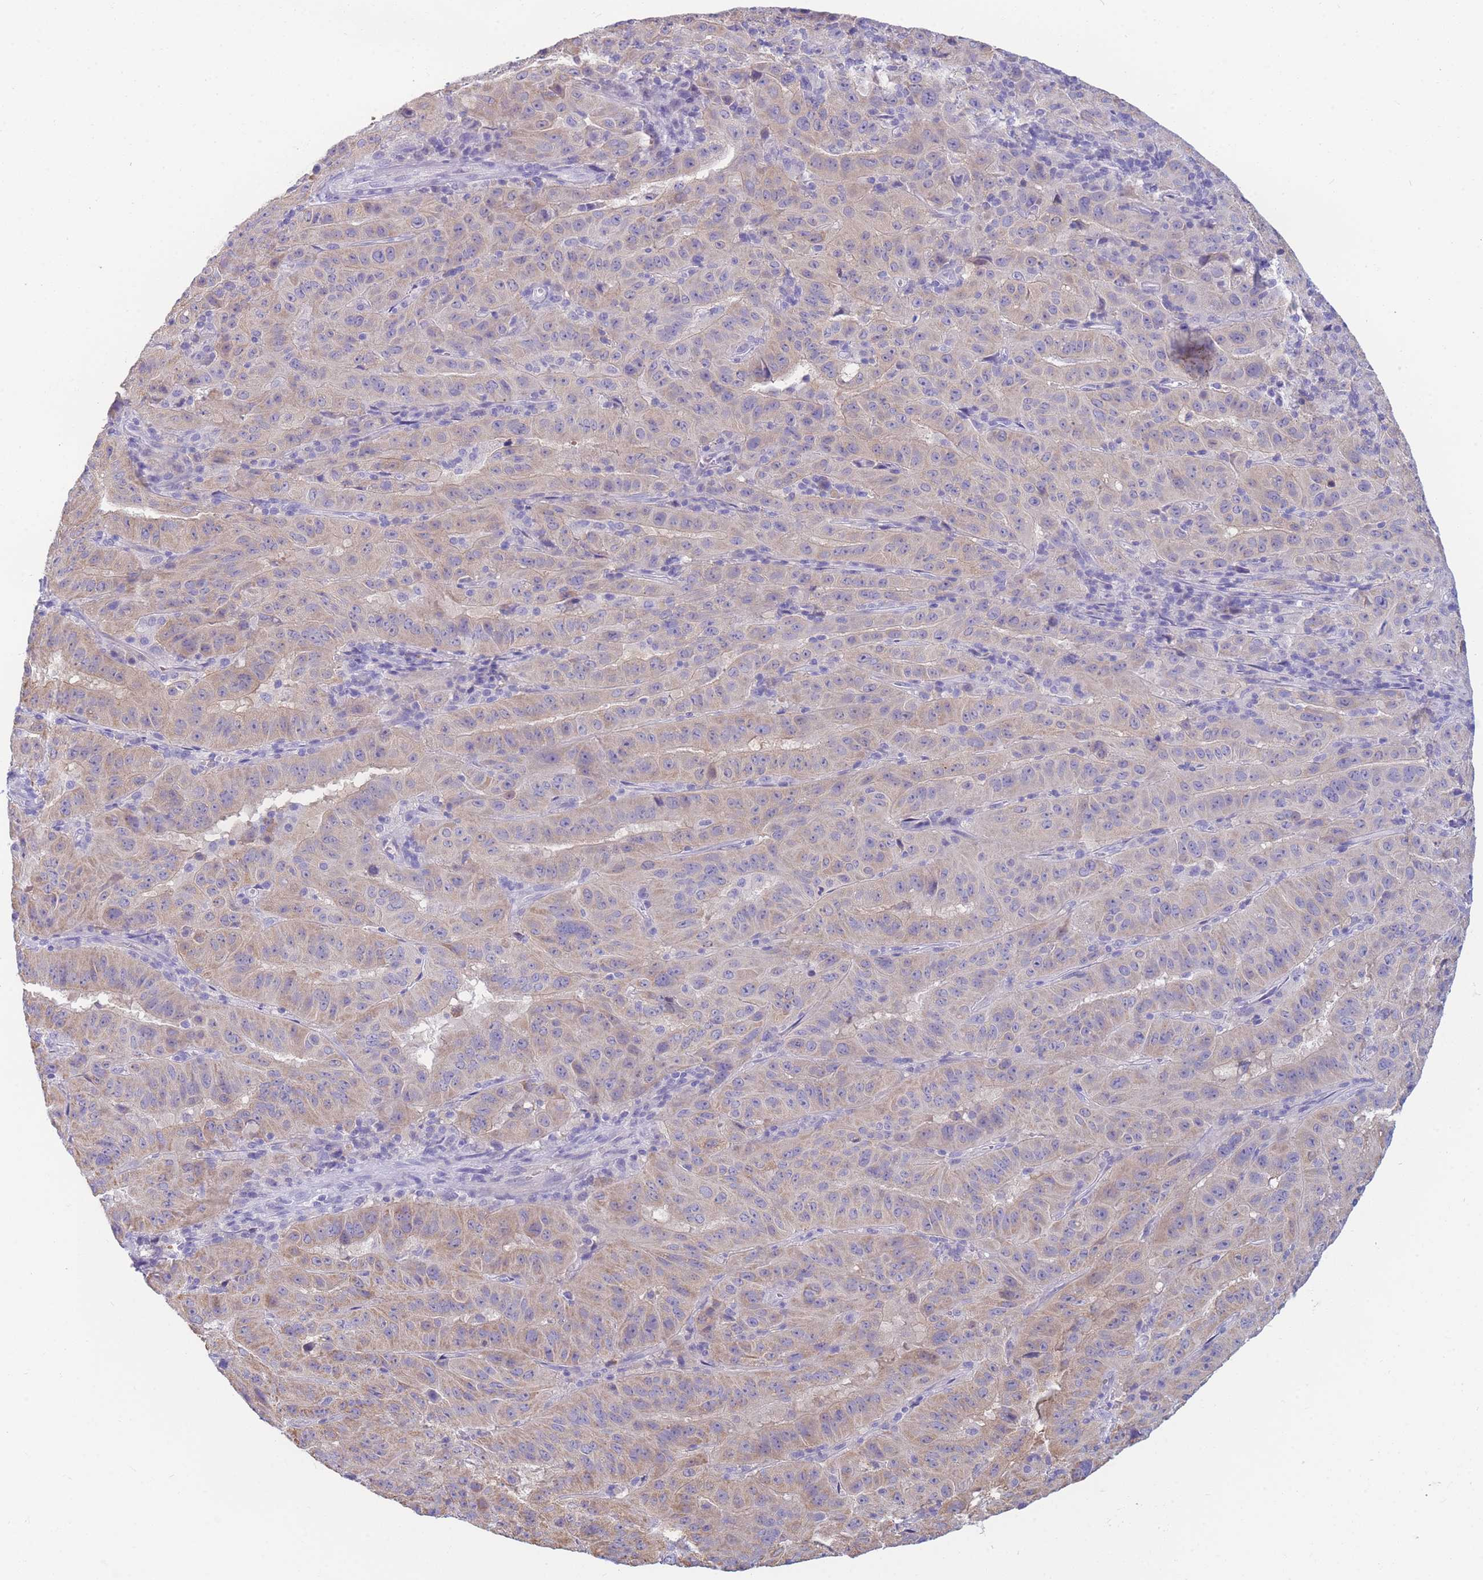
{"staining": {"intensity": "weak", "quantity": "25%-75%", "location": "cytoplasmic/membranous"}, "tissue": "pancreatic cancer", "cell_type": "Tumor cells", "image_type": "cancer", "snomed": [{"axis": "morphology", "description": "Adenocarcinoma, NOS"}, {"axis": "topography", "description": "Pancreas"}], "caption": "Immunohistochemistry micrograph of neoplastic tissue: pancreatic cancer stained using immunohistochemistry shows low levels of weak protein expression localized specifically in the cytoplasmic/membranous of tumor cells, appearing as a cytoplasmic/membranous brown color.", "gene": "DHRS11", "patient": {"sex": "male", "age": 63}}